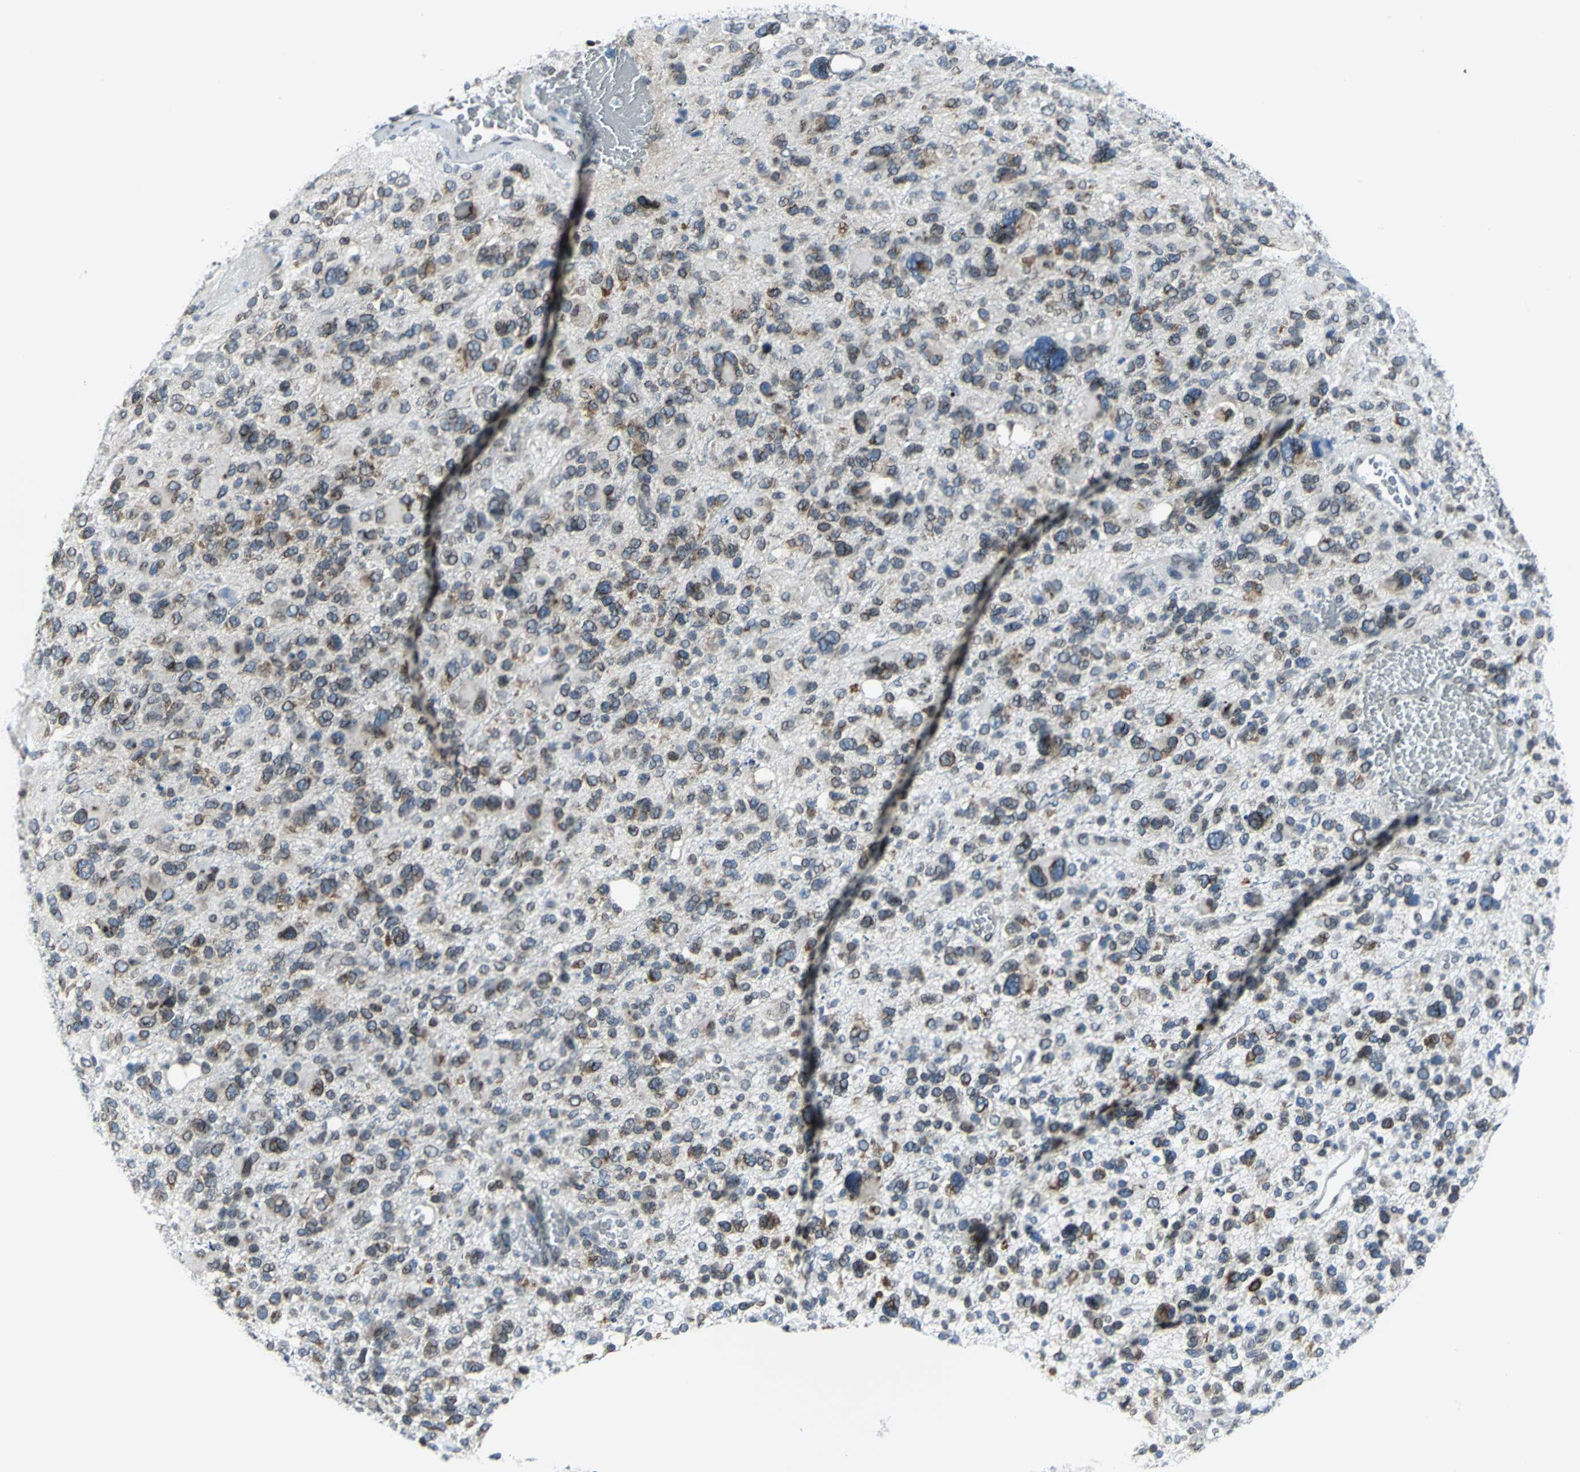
{"staining": {"intensity": "moderate", "quantity": ">75%", "location": "cytoplasmic/membranous"}, "tissue": "glioma", "cell_type": "Tumor cells", "image_type": "cancer", "snomed": [{"axis": "morphology", "description": "Glioma, malignant, High grade"}, {"axis": "topography", "description": "Brain"}], "caption": "Immunohistochemical staining of human malignant high-grade glioma demonstrates moderate cytoplasmic/membranous protein positivity in about >75% of tumor cells.", "gene": "SNUPN", "patient": {"sex": "male", "age": 48}}